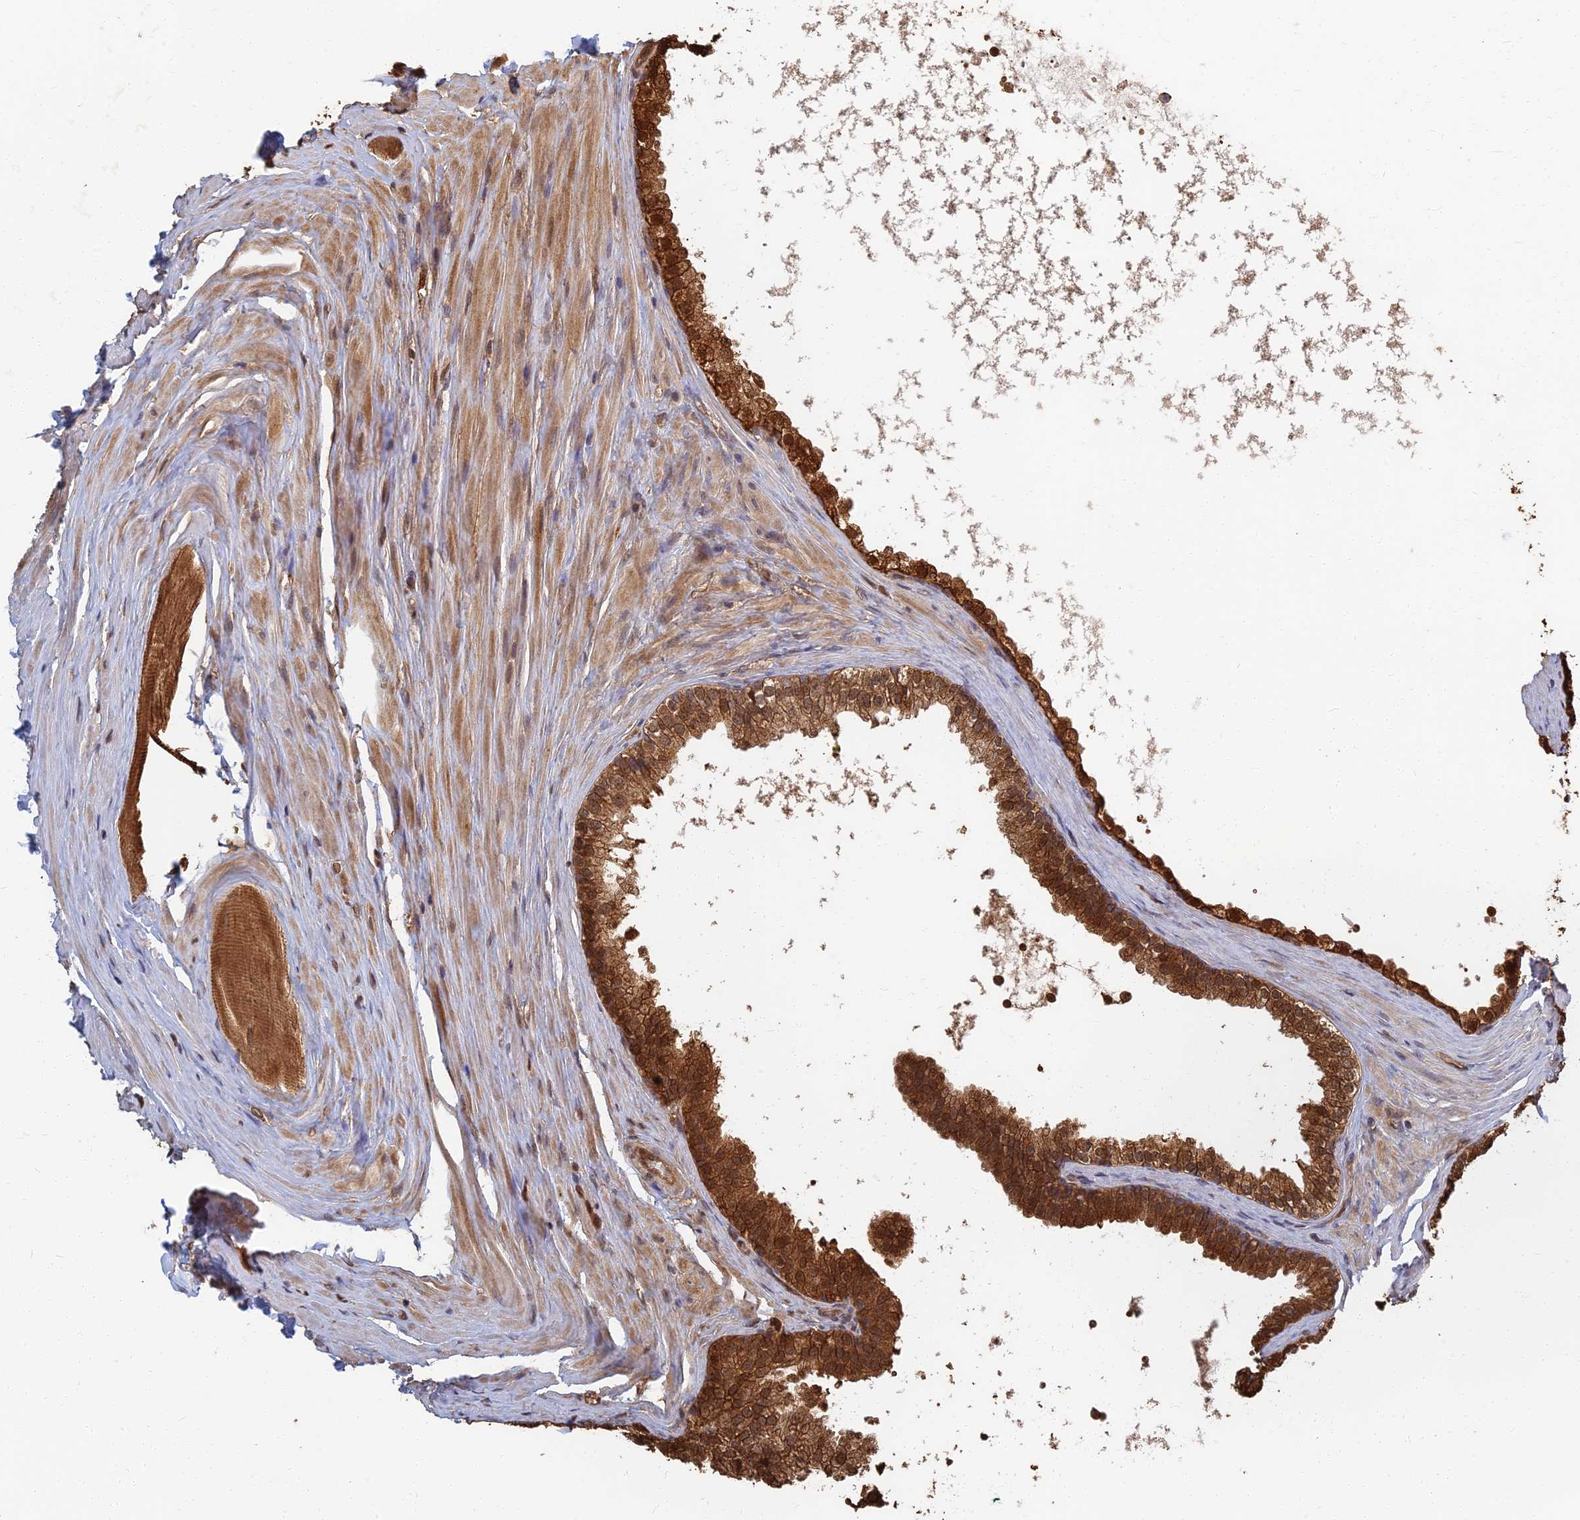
{"staining": {"intensity": "strong", "quantity": ">75%", "location": "cytoplasmic/membranous"}, "tissue": "prostate", "cell_type": "Glandular cells", "image_type": "normal", "snomed": [{"axis": "morphology", "description": "Normal tissue, NOS"}, {"axis": "topography", "description": "Prostate"}], "caption": "Immunohistochemistry micrograph of normal prostate stained for a protein (brown), which demonstrates high levels of strong cytoplasmic/membranous expression in approximately >75% of glandular cells.", "gene": "LRRN3", "patient": {"sex": "male", "age": 60}}